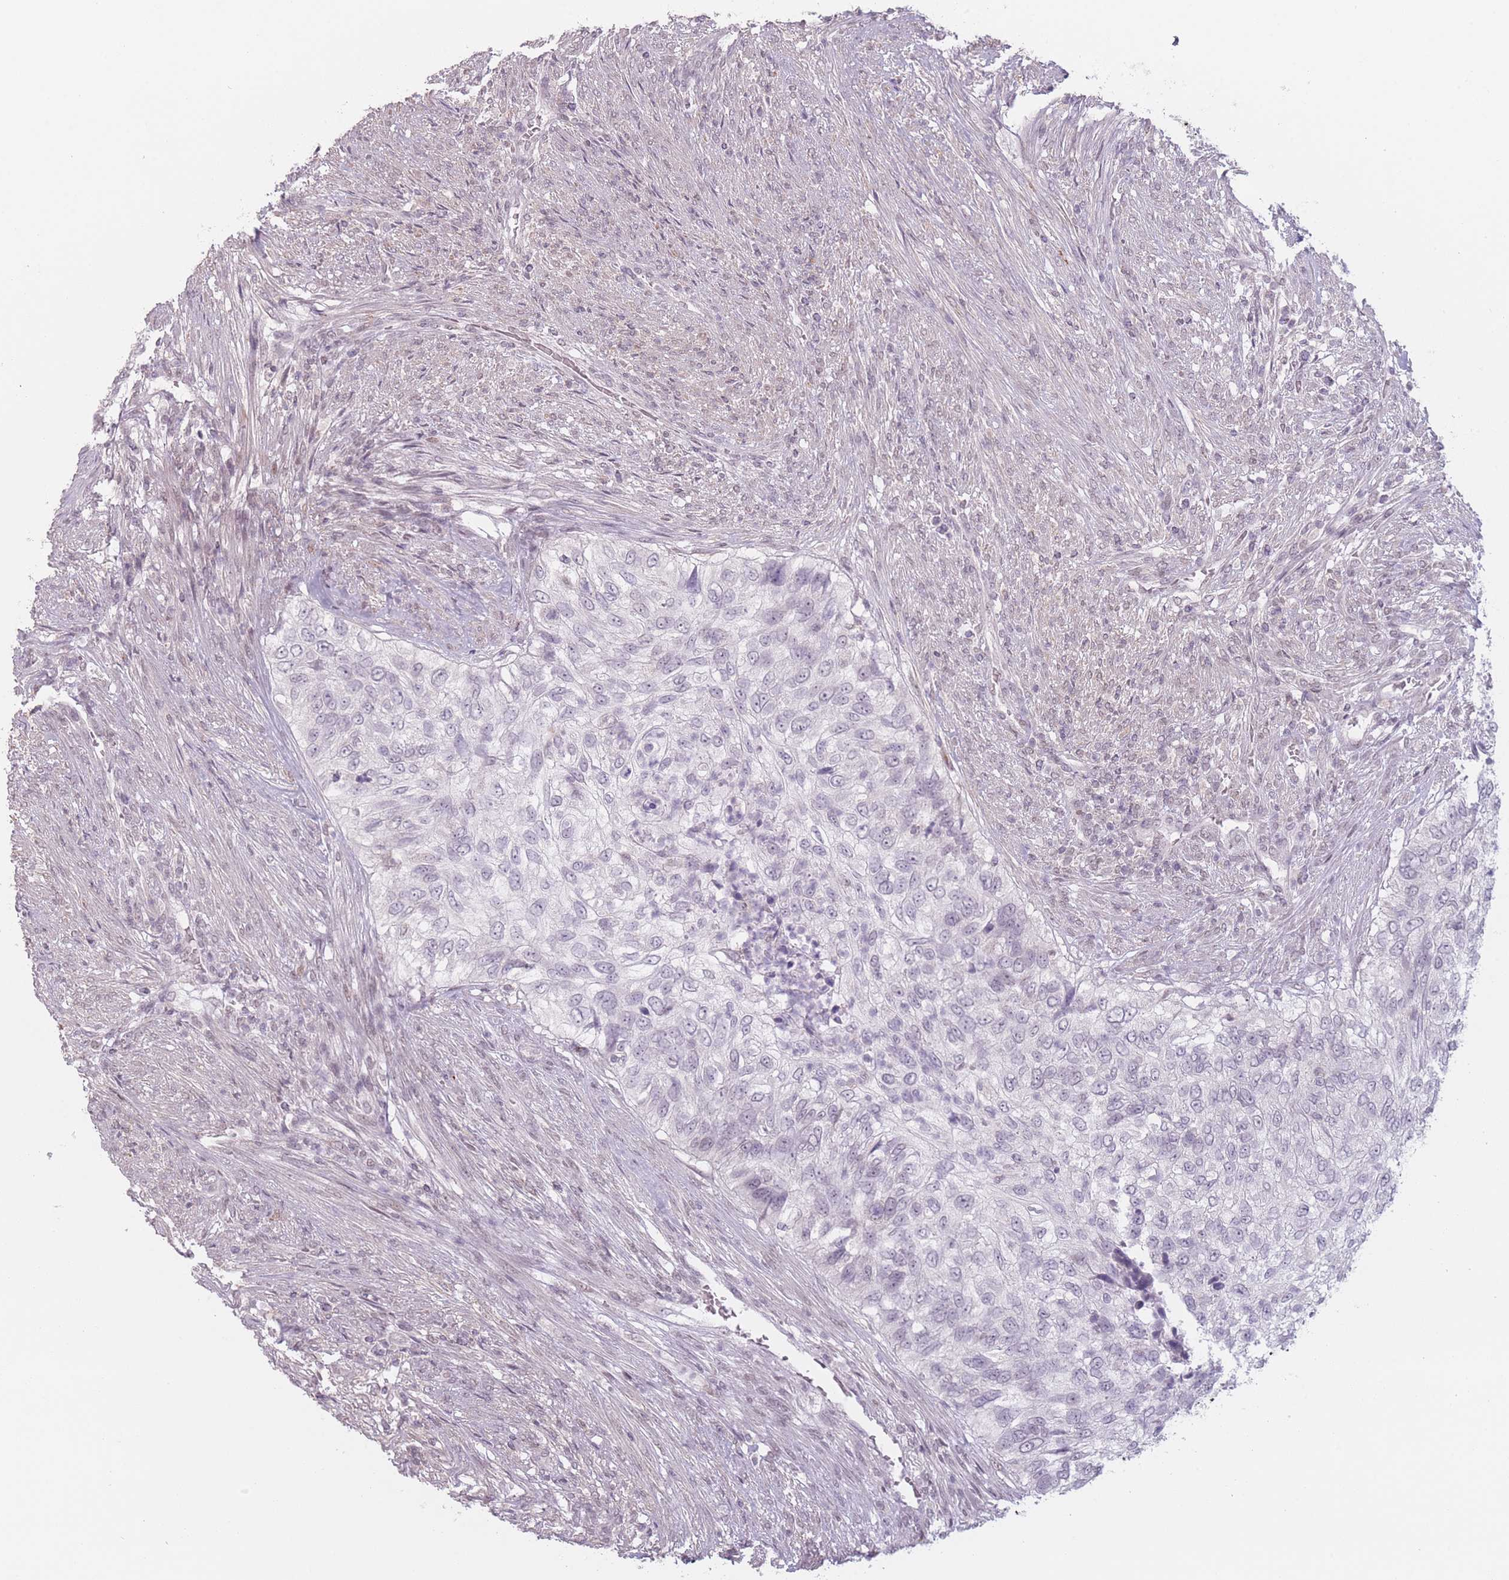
{"staining": {"intensity": "negative", "quantity": "none", "location": "none"}, "tissue": "urothelial cancer", "cell_type": "Tumor cells", "image_type": "cancer", "snomed": [{"axis": "morphology", "description": "Urothelial carcinoma, High grade"}, {"axis": "topography", "description": "Urinary bladder"}], "caption": "Tumor cells show no significant protein positivity in urothelial cancer.", "gene": "OR10C1", "patient": {"sex": "female", "age": 60}}